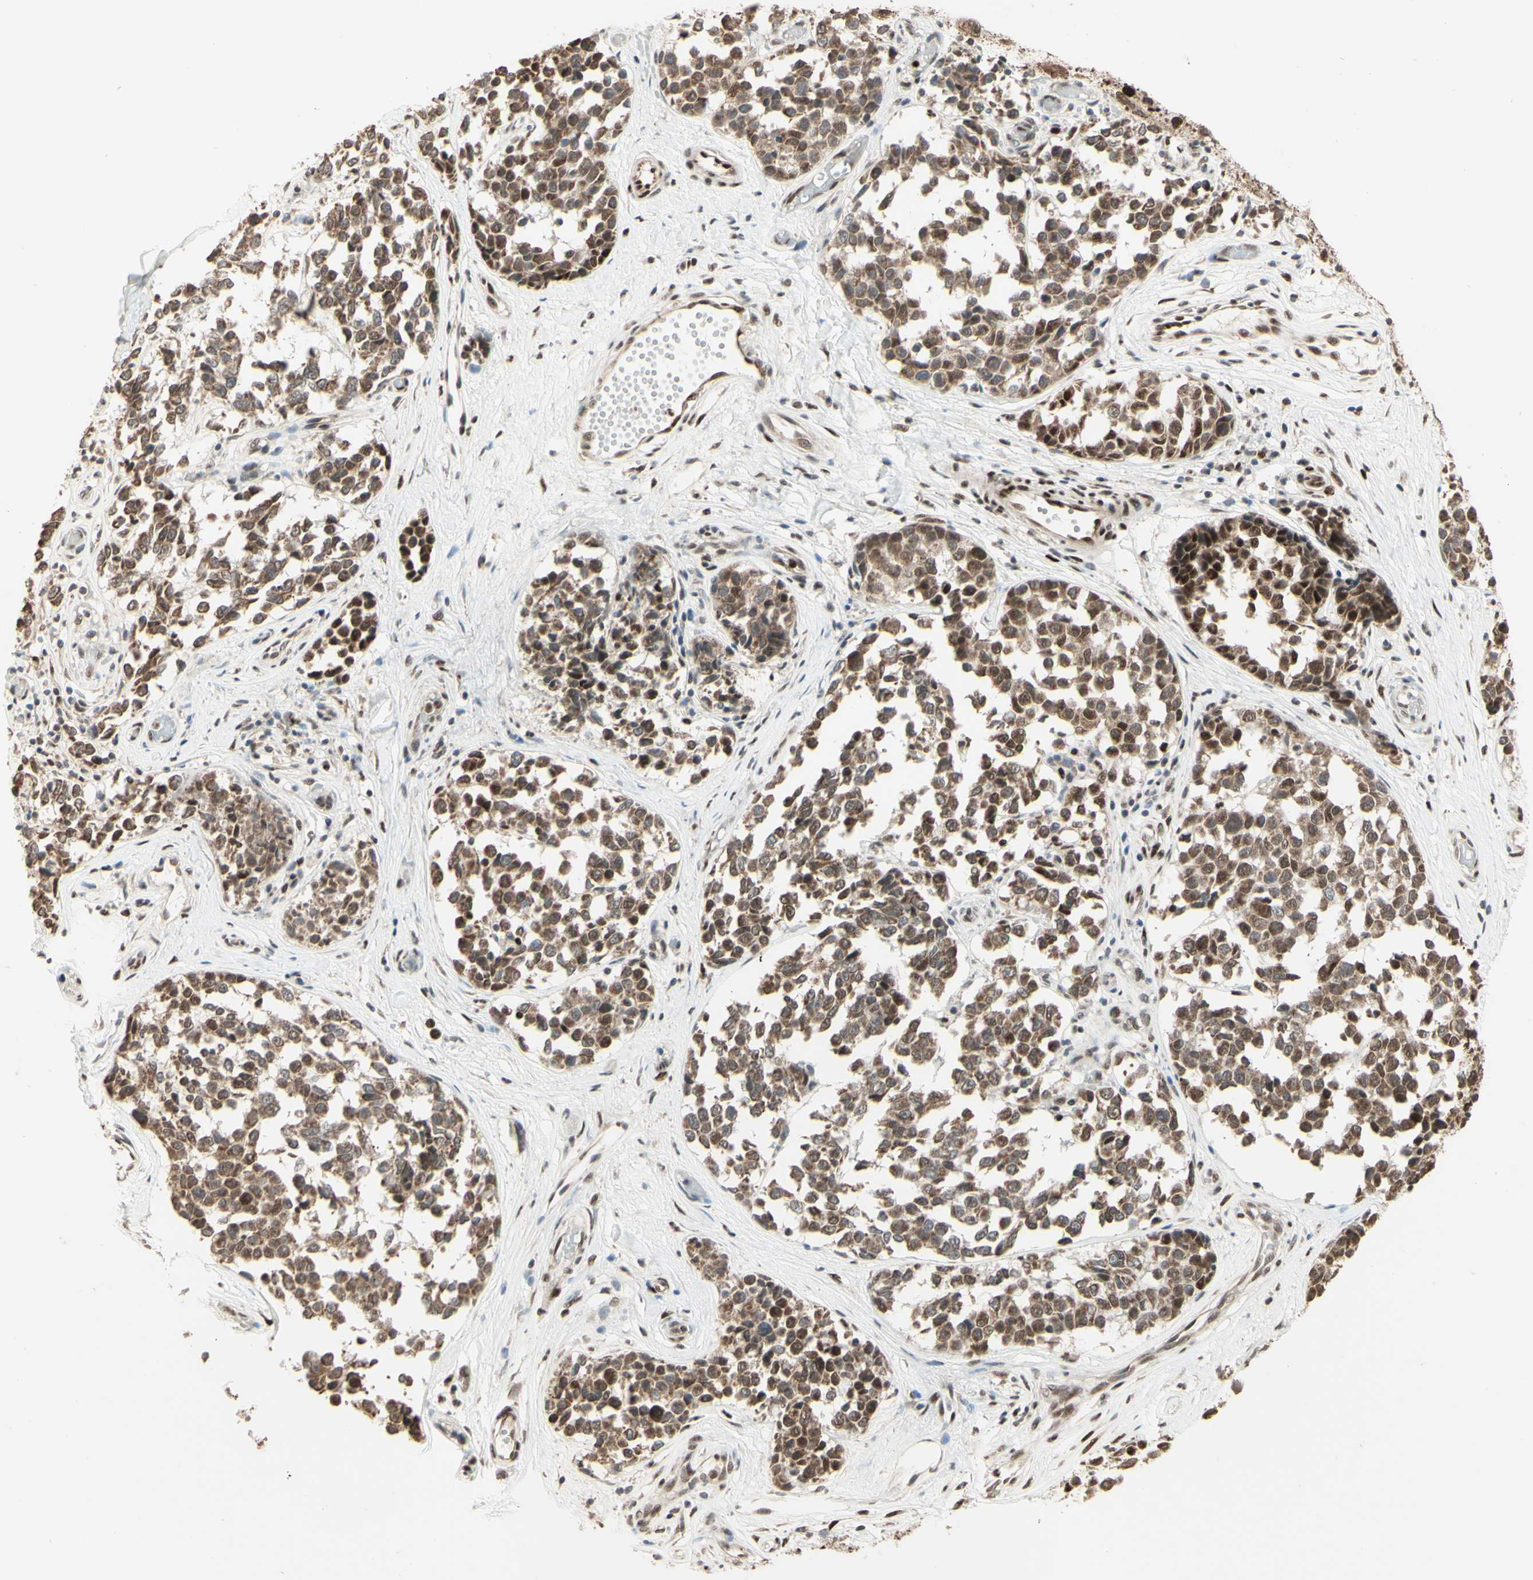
{"staining": {"intensity": "moderate", "quantity": ">75%", "location": "cytoplasmic/membranous,nuclear"}, "tissue": "melanoma", "cell_type": "Tumor cells", "image_type": "cancer", "snomed": [{"axis": "morphology", "description": "Malignant melanoma, NOS"}, {"axis": "topography", "description": "Skin"}], "caption": "Immunohistochemistry image of human melanoma stained for a protein (brown), which reveals medium levels of moderate cytoplasmic/membranous and nuclear expression in approximately >75% of tumor cells.", "gene": "NR3C1", "patient": {"sex": "female", "age": 64}}